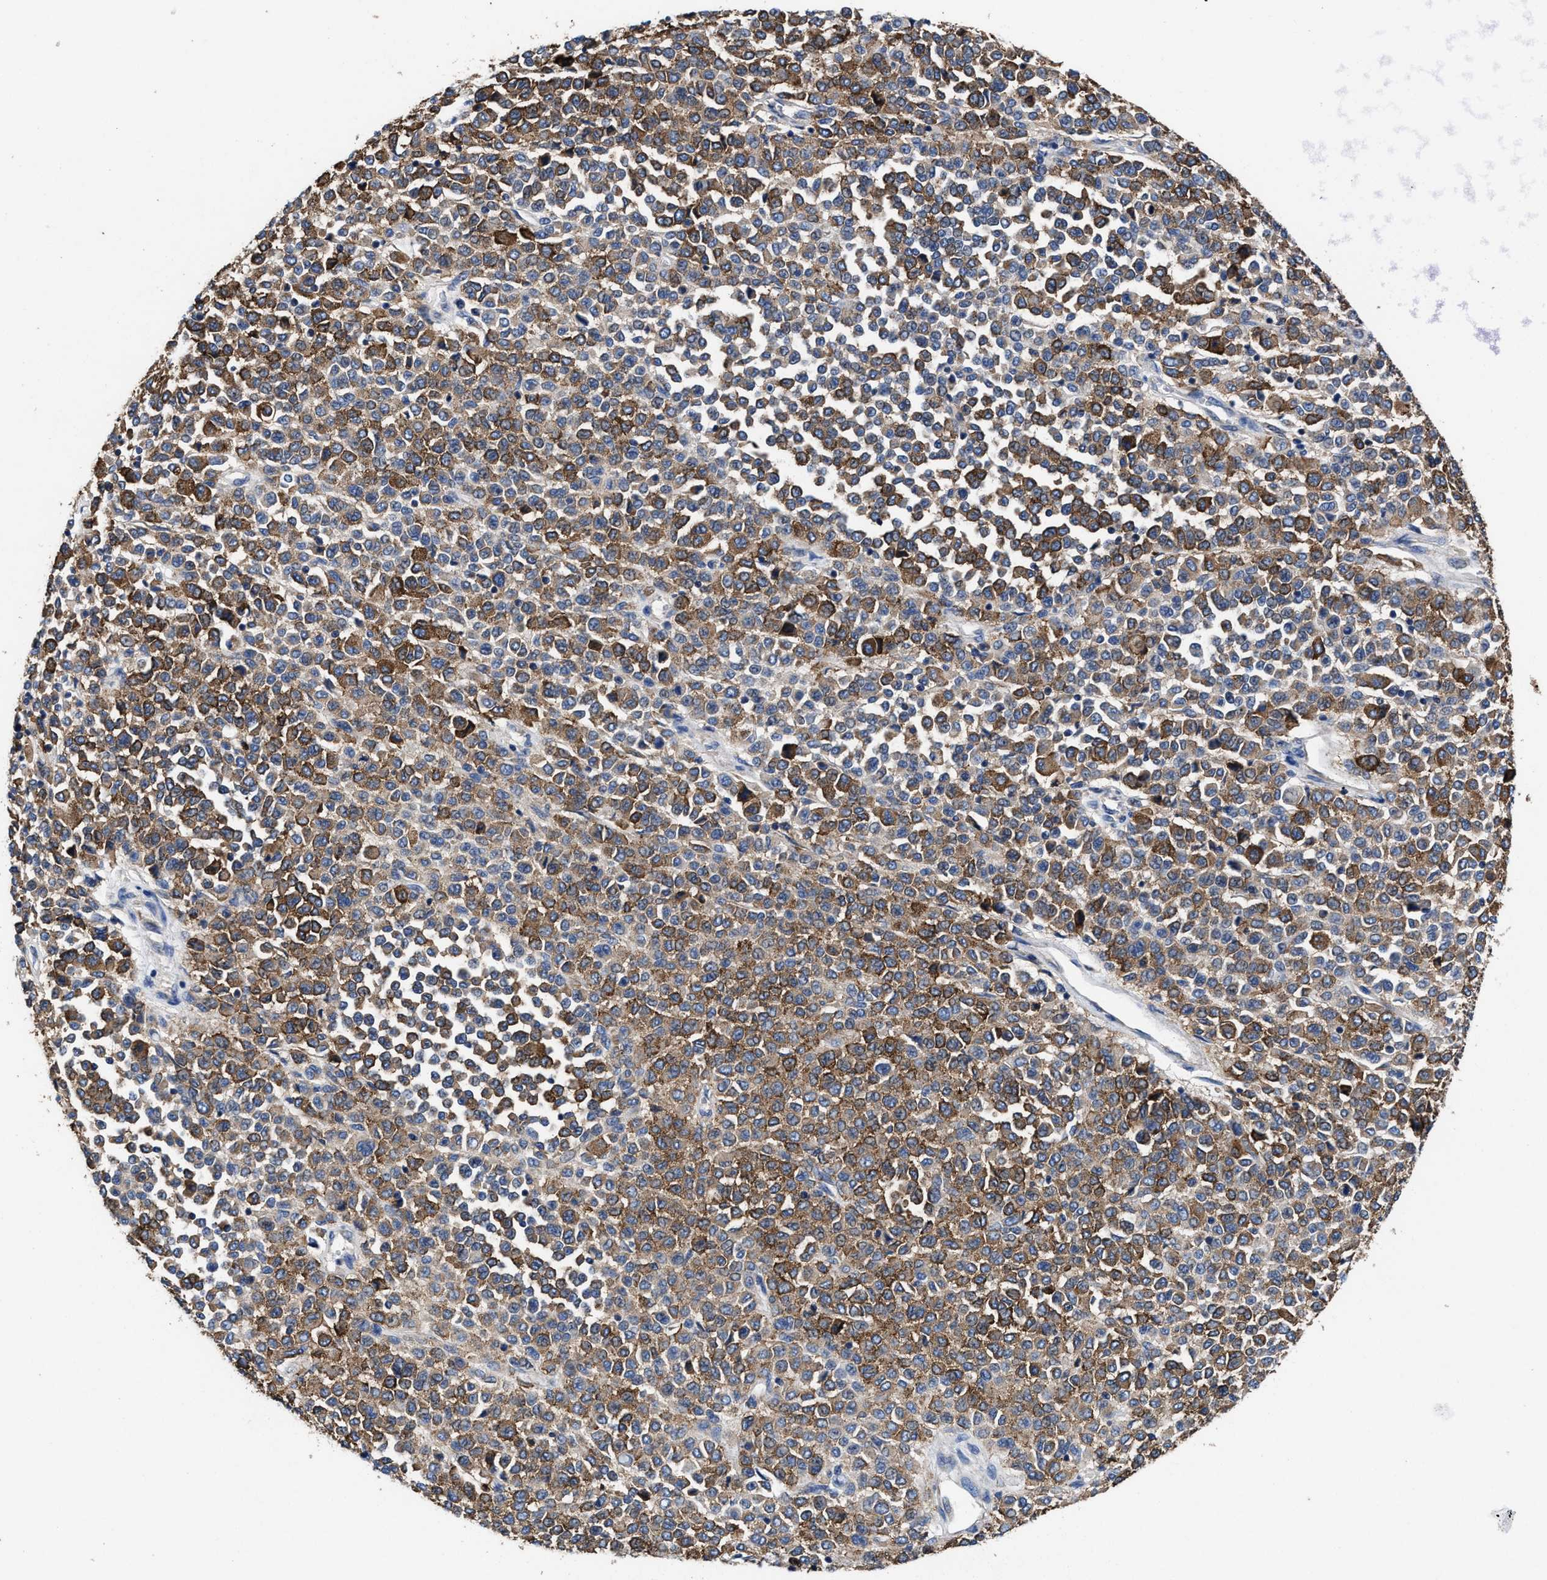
{"staining": {"intensity": "moderate", "quantity": ">75%", "location": "cytoplasmic/membranous"}, "tissue": "melanoma", "cell_type": "Tumor cells", "image_type": "cancer", "snomed": [{"axis": "morphology", "description": "Malignant melanoma, Metastatic site"}, {"axis": "topography", "description": "Pancreas"}], "caption": "Brown immunohistochemical staining in human malignant melanoma (metastatic site) displays moderate cytoplasmic/membranous expression in approximately >75% of tumor cells.", "gene": "TMEM30A", "patient": {"sex": "female", "age": 30}}